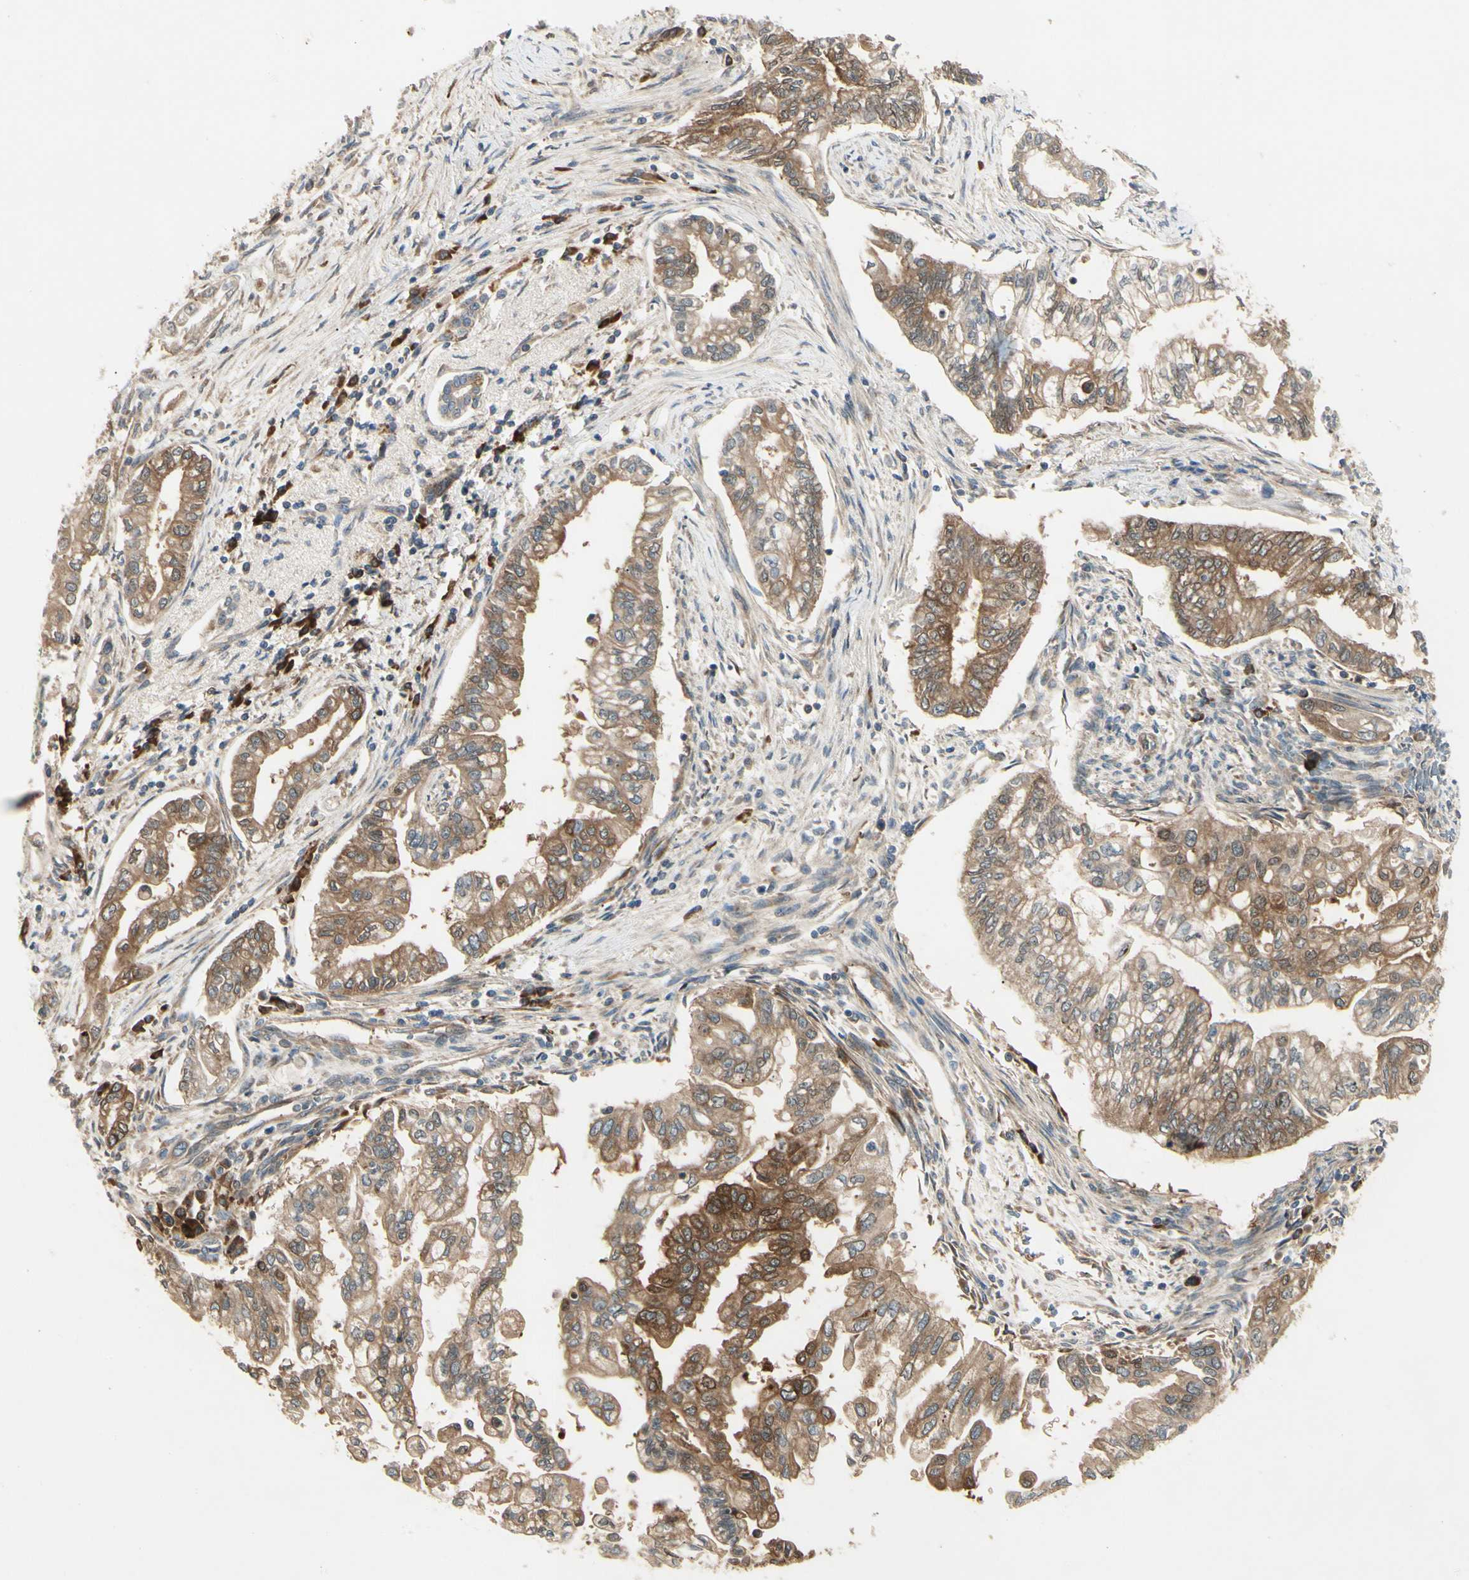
{"staining": {"intensity": "moderate", "quantity": ">75%", "location": "cytoplasmic/membranous"}, "tissue": "pancreatic cancer", "cell_type": "Tumor cells", "image_type": "cancer", "snomed": [{"axis": "morphology", "description": "Normal tissue, NOS"}, {"axis": "topography", "description": "Pancreas"}], "caption": "Moderate cytoplasmic/membranous positivity for a protein is appreciated in approximately >75% of tumor cells of pancreatic cancer using immunohistochemistry (IHC).", "gene": "NME1-NME2", "patient": {"sex": "male", "age": 42}}